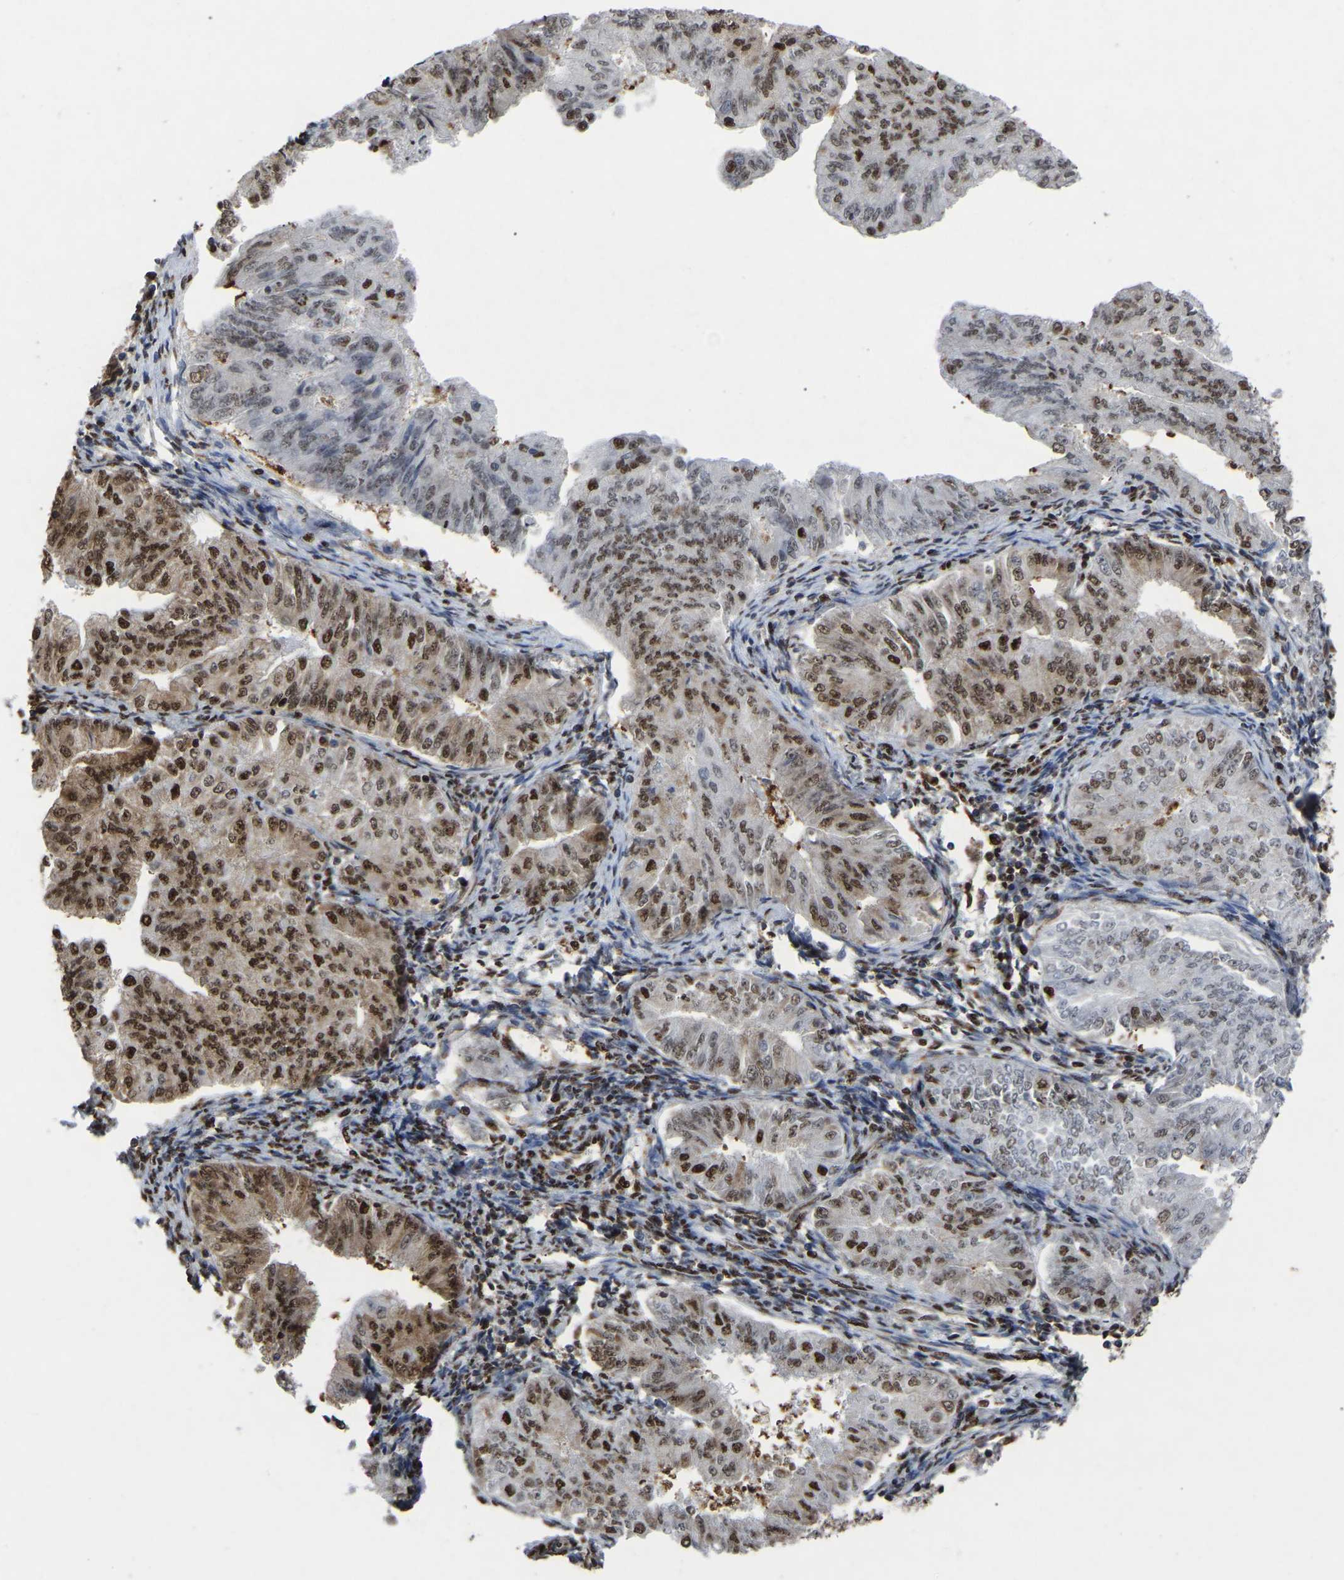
{"staining": {"intensity": "strong", "quantity": ">75%", "location": "nuclear"}, "tissue": "endometrial cancer", "cell_type": "Tumor cells", "image_type": "cancer", "snomed": [{"axis": "morphology", "description": "Normal tissue, NOS"}, {"axis": "morphology", "description": "Adenocarcinoma, NOS"}, {"axis": "topography", "description": "Endometrium"}], "caption": "IHC photomicrograph of endometrial cancer stained for a protein (brown), which displays high levels of strong nuclear staining in approximately >75% of tumor cells.", "gene": "RBL2", "patient": {"sex": "female", "age": 53}}